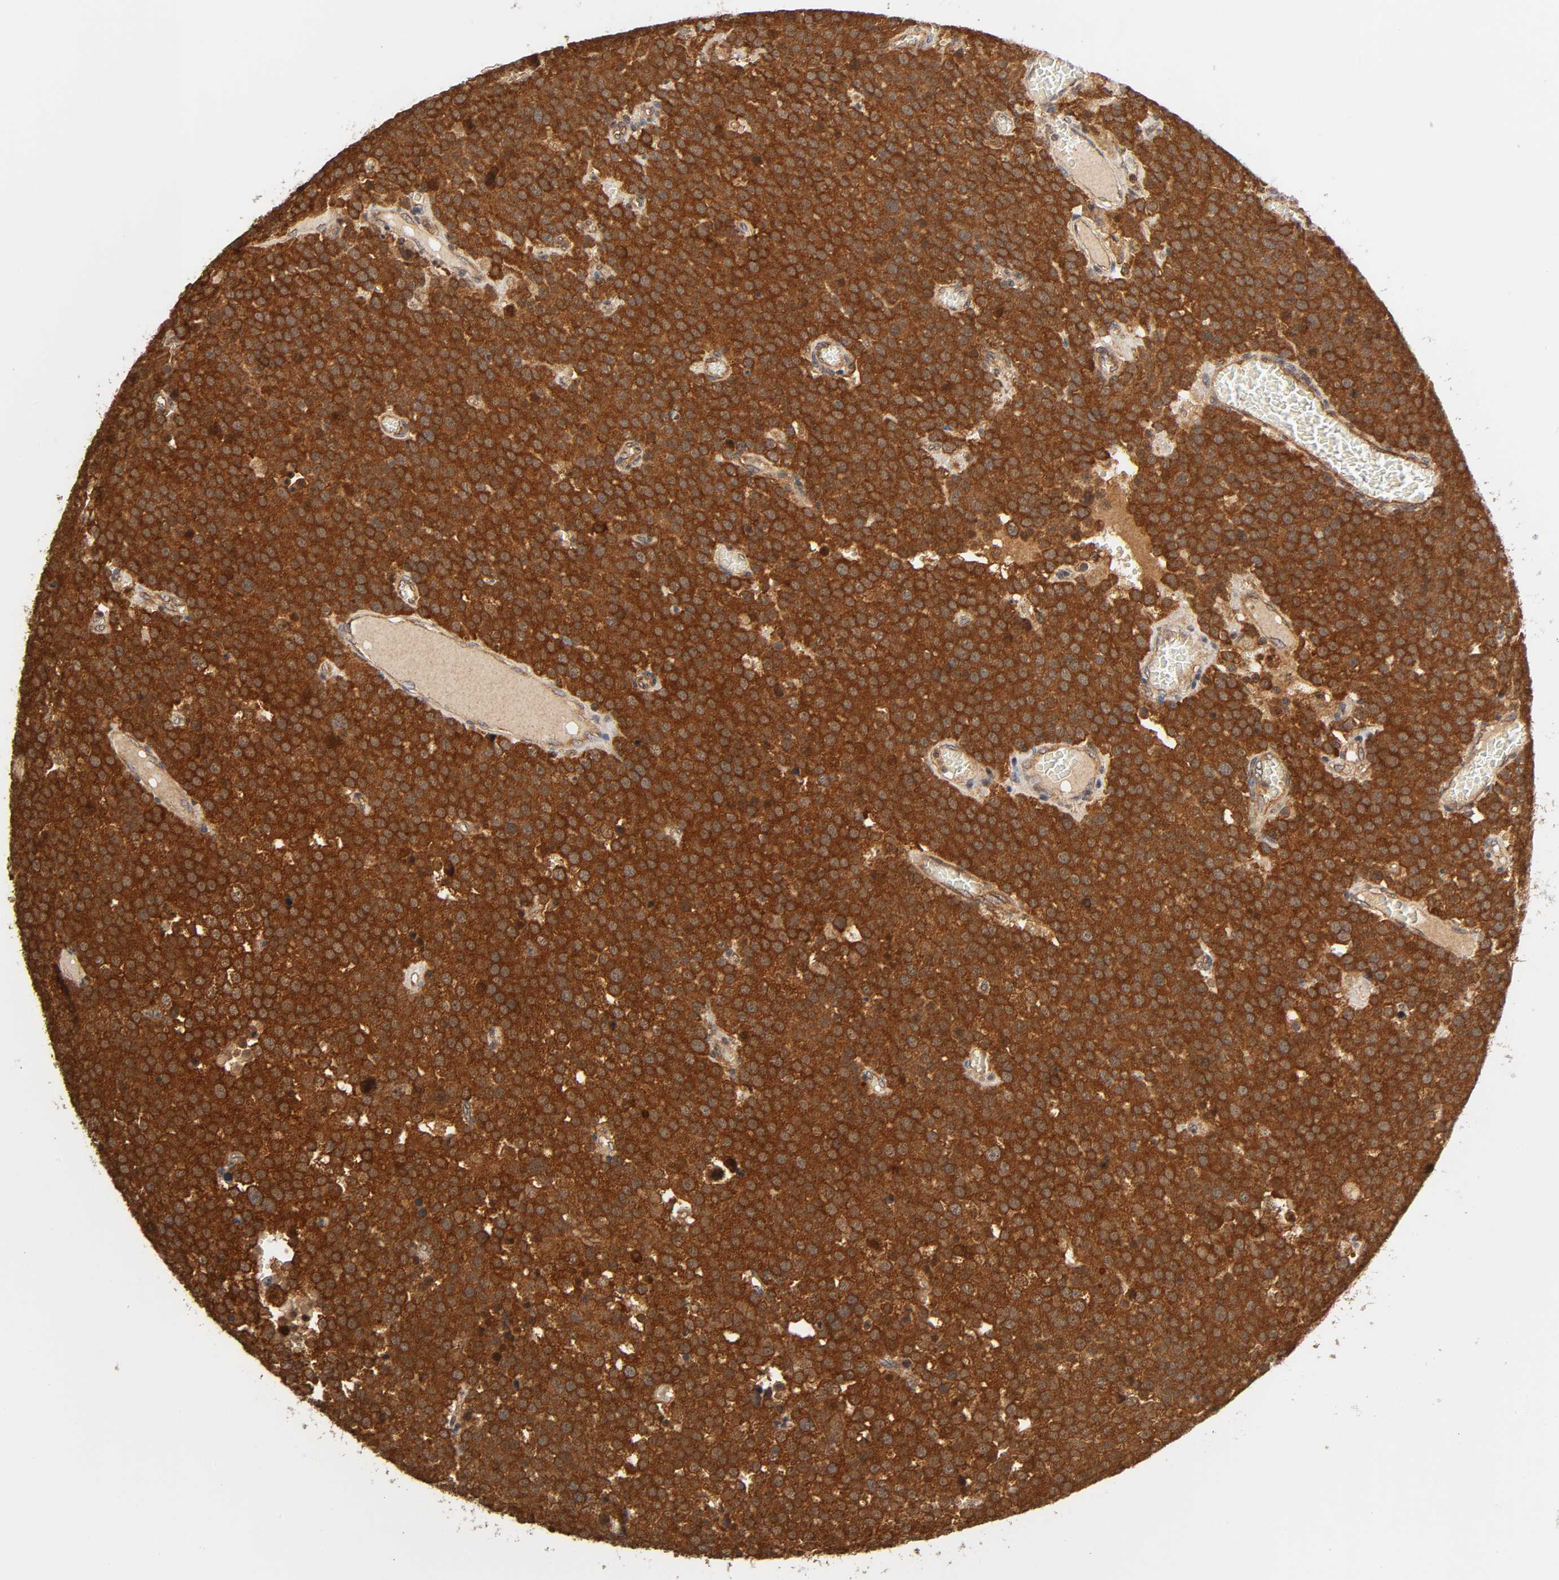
{"staining": {"intensity": "strong", "quantity": ">75%", "location": "cytoplasmic/membranous"}, "tissue": "testis cancer", "cell_type": "Tumor cells", "image_type": "cancer", "snomed": [{"axis": "morphology", "description": "Seminoma, NOS"}, {"axis": "topography", "description": "Testis"}], "caption": "Immunohistochemical staining of human seminoma (testis) reveals strong cytoplasmic/membranous protein positivity in approximately >75% of tumor cells.", "gene": "PAFAH1B1", "patient": {"sex": "male", "age": 71}}